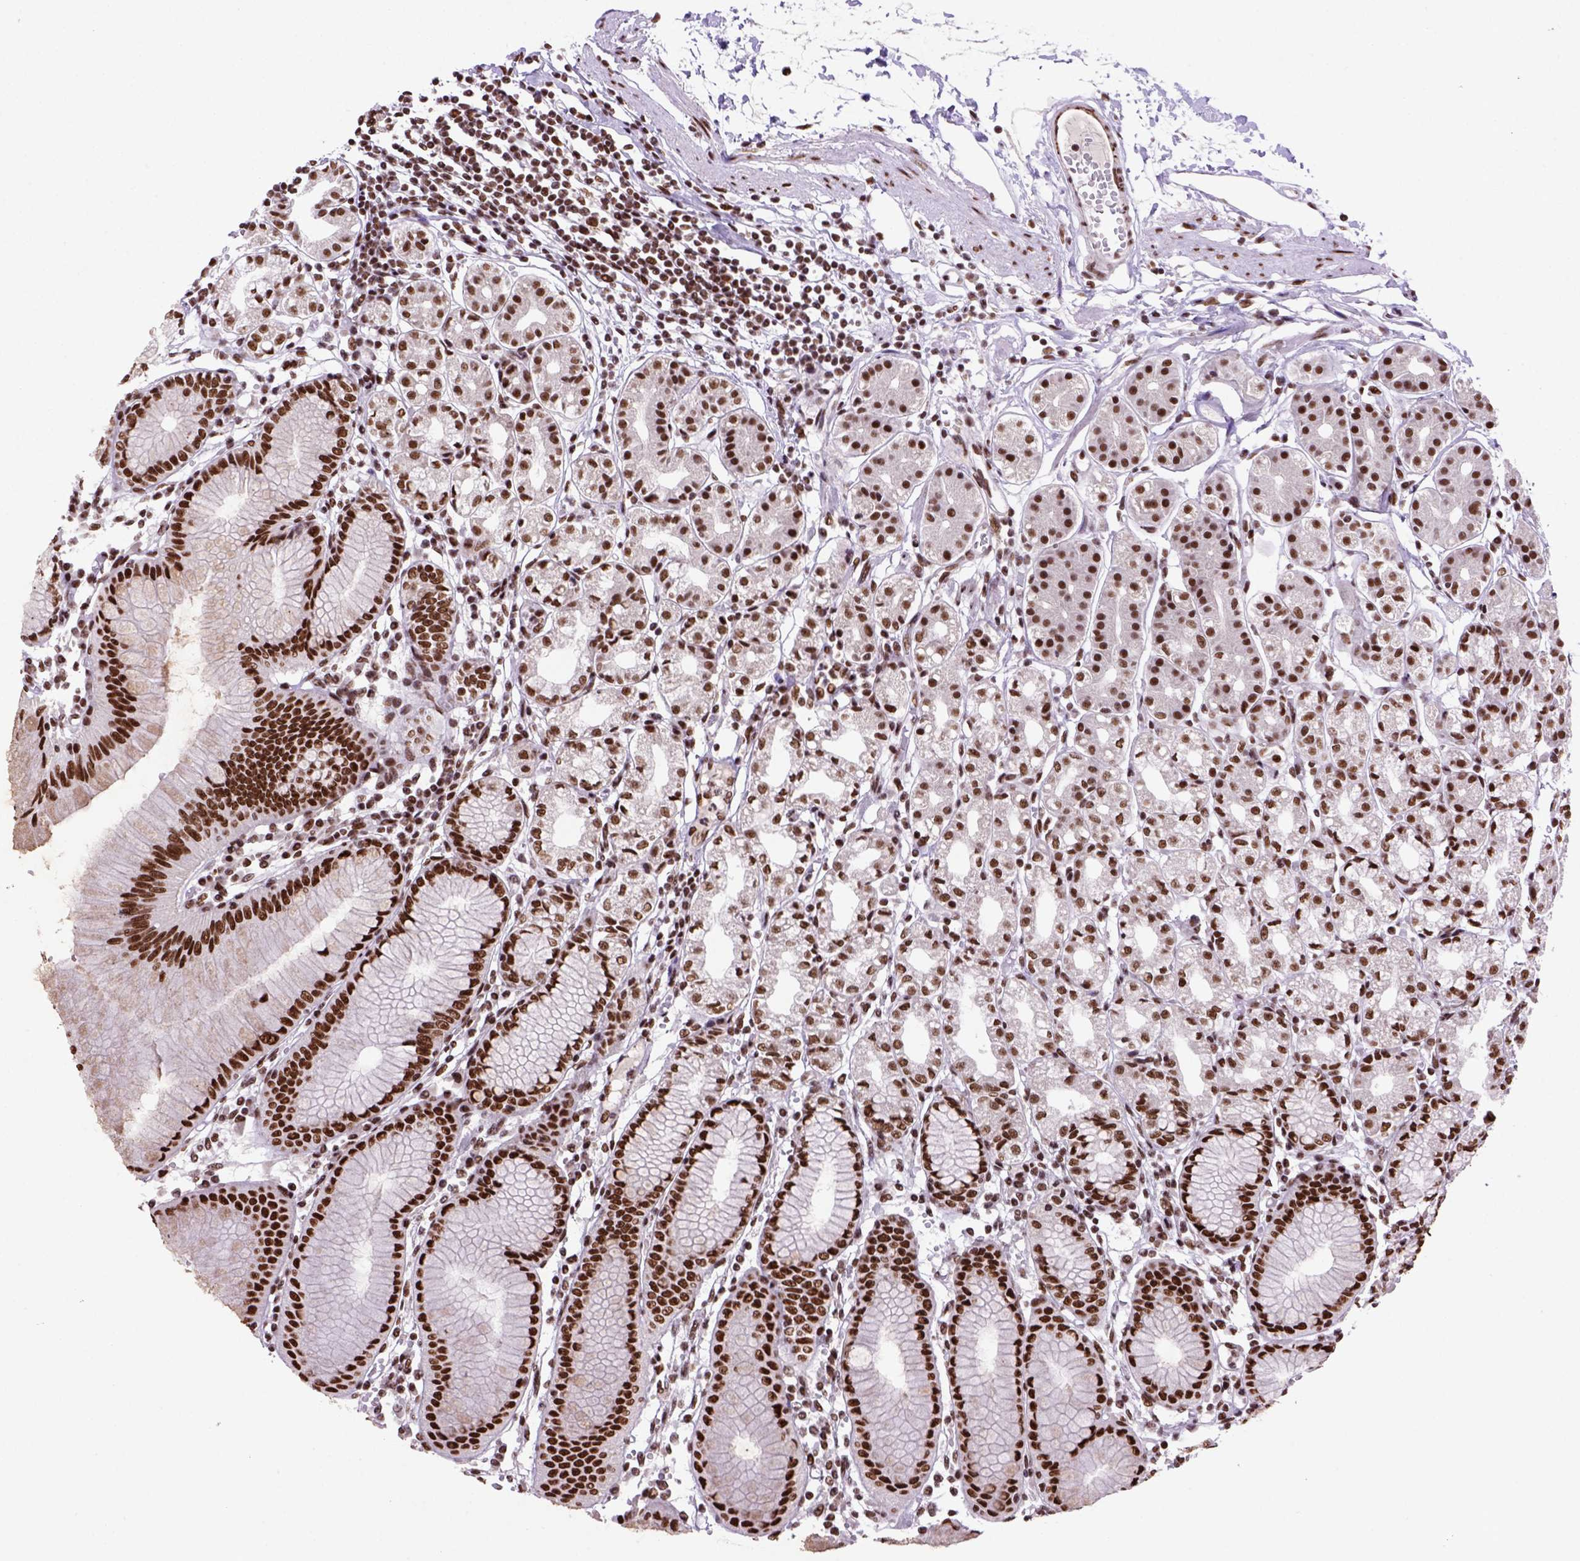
{"staining": {"intensity": "strong", "quantity": ">75%", "location": "nuclear"}, "tissue": "stomach", "cell_type": "Glandular cells", "image_type": "normal", "snomed": [{"axis": "morphology", "description": "Normal tissue, NOS"}, {"axis": "topography", "description": "Skeletal muscle"}, {"axis": "topography", "description": "Stomach"}], "caption": "This micrograph reveals IHC staining of benign human stomach, with high strong nuclear staining in approximately >75% of glandular cells.", "gene": "NSMCE2", "patient": {"sex": "female", "age": 57}}